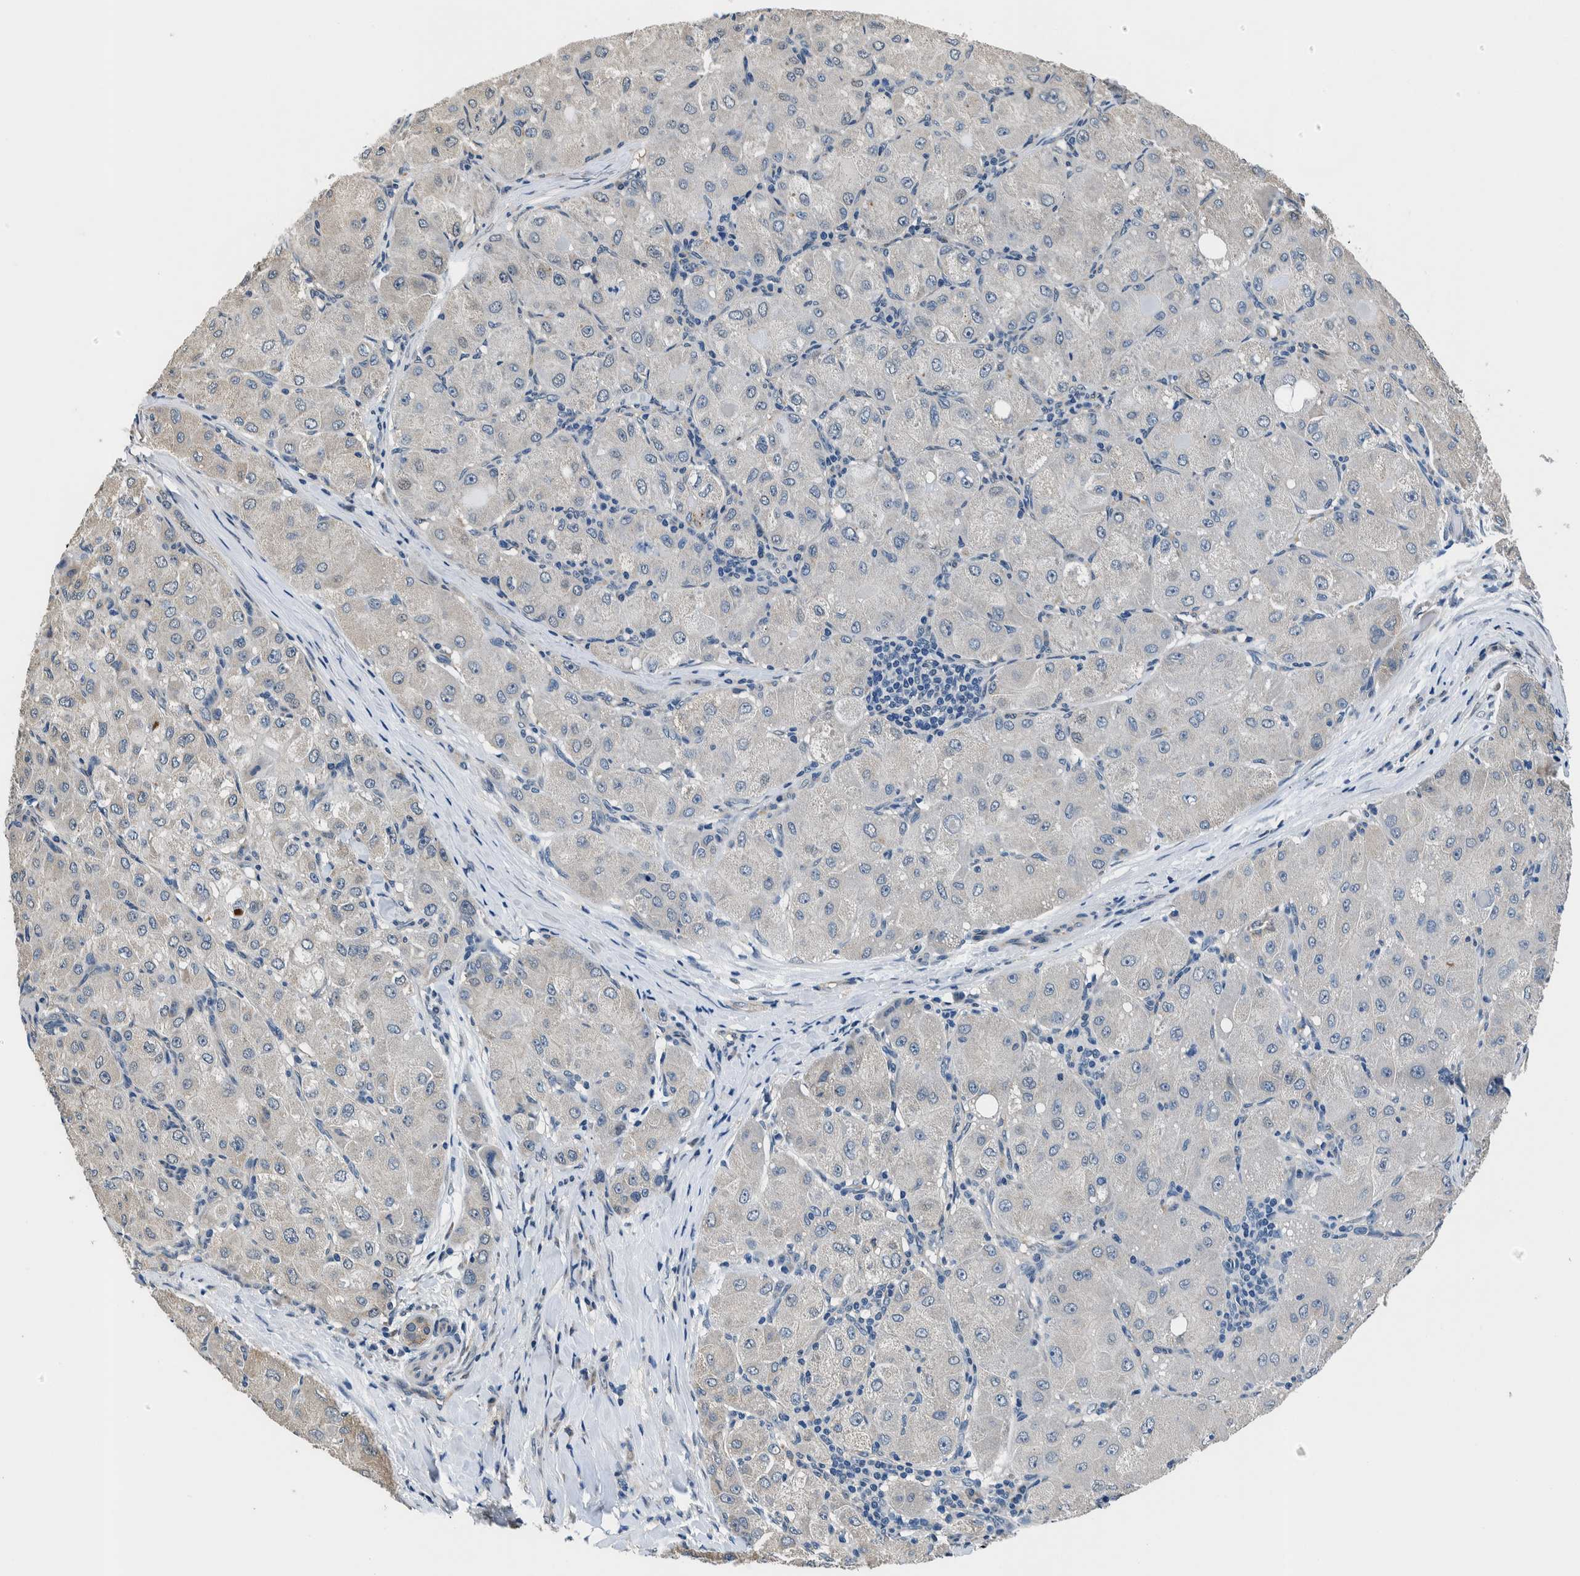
{"staining": {"intensity": "negative", "quantity": "none", "location": "none"}, "tissue": "liver cancer", "cell_type": "Tumor cells", "image_type": "cancer", "snomed": [{"axis": "morphology", "description": "Carcinoma, Hepatocellular, NOS"}, {"axis": "topography", "description": "Liver"}], "caption": "A histopathology image of human hepatocellular carcinoma (liver) is negative for staining in tumor cells.", "gene": "NIBAN2", "patient": {"sex": "male", "age": 80}}